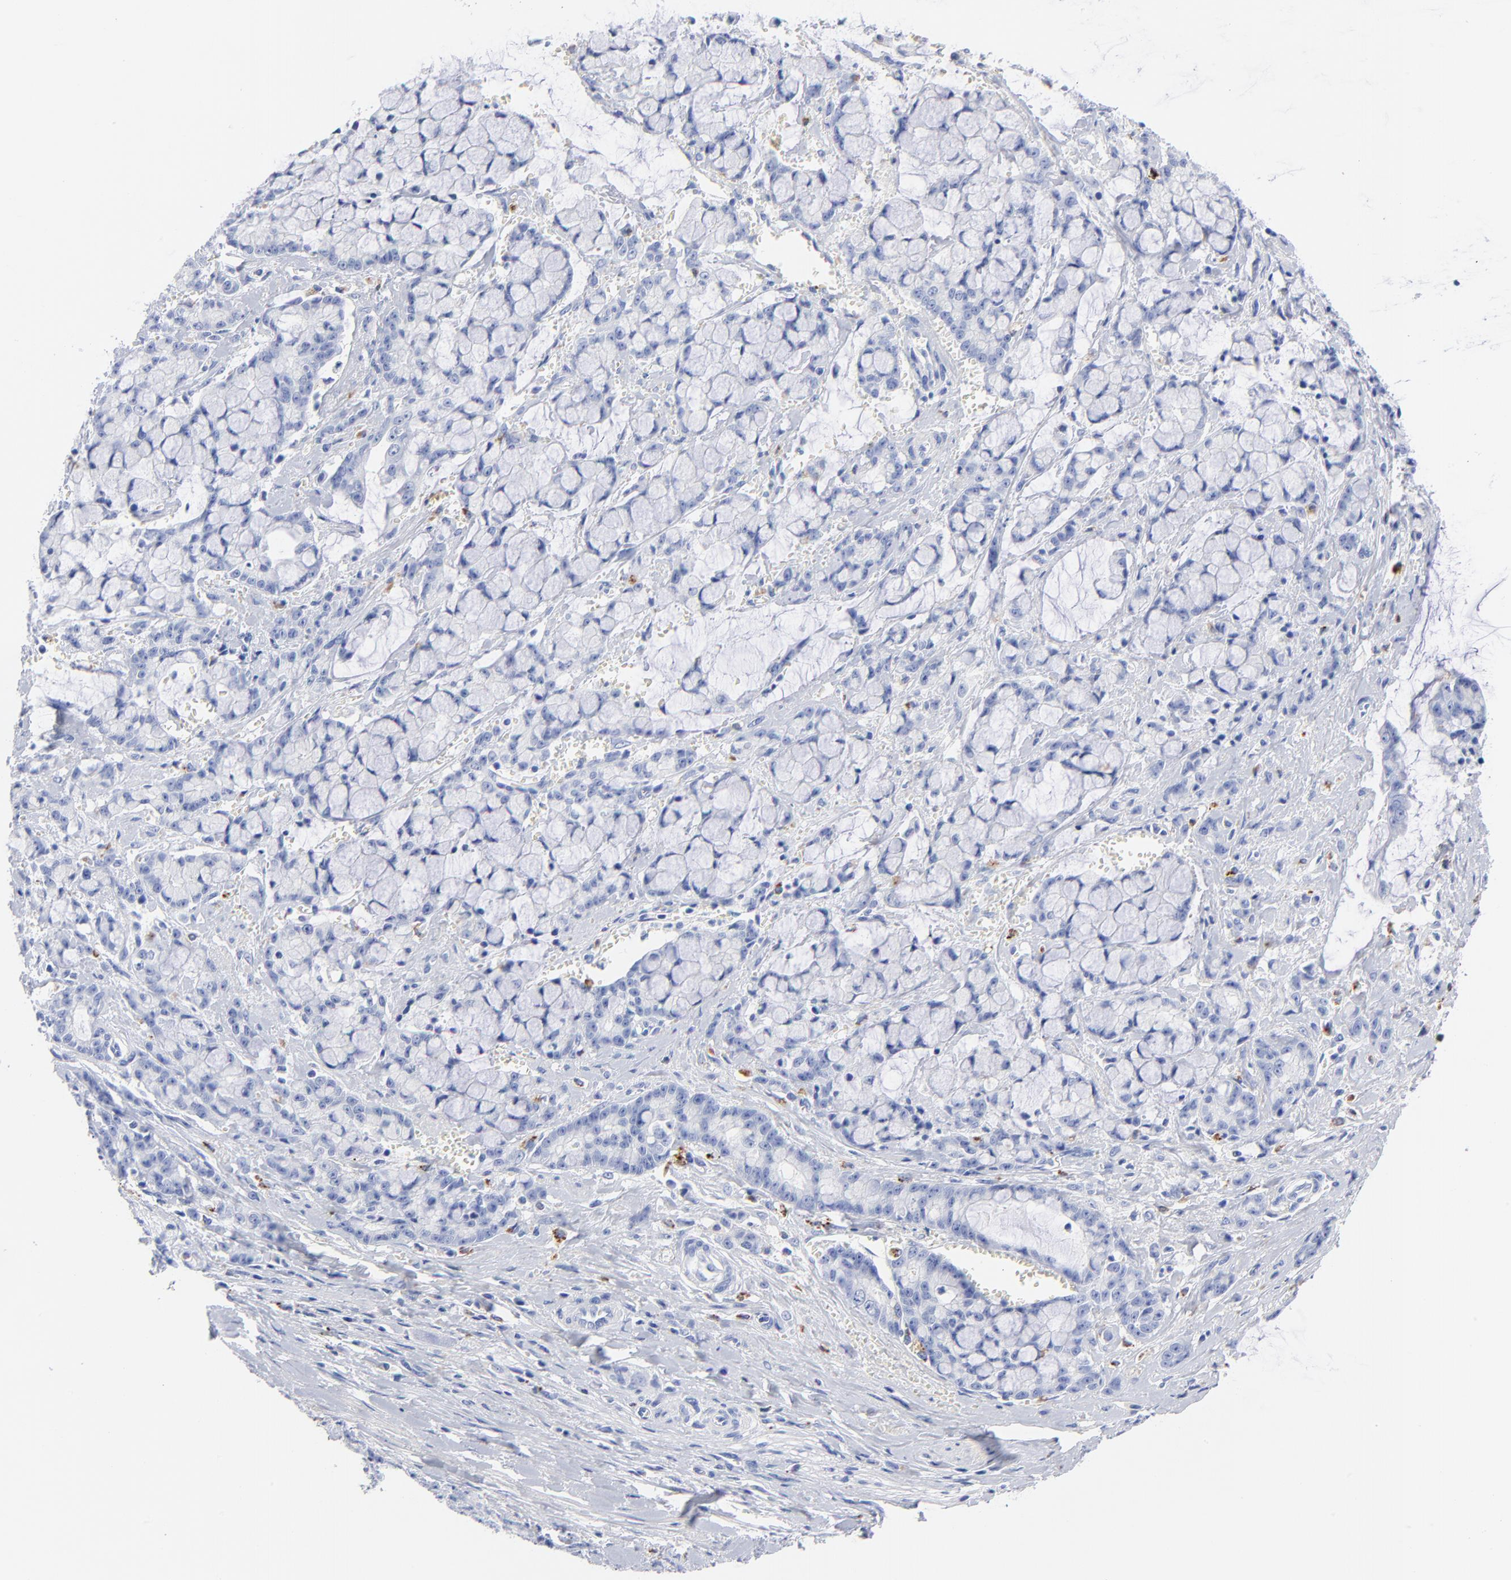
{"staining": {"intensity": "negative", "quantity": "none", "location": "none"}, "tissue": "pancreatic cancer", "cell_type": "Tumor cells", "image_type": "cancer", "snomed": [{"axis": "morphology", "description": "Adenocarcinoma, NOS"}, {"axis": "topography", "description": "Pancreas"}], "caption": "There is no significant staining in tumor cells of adenocarcinoma (pancreatic).", "gene": "CPVL", "patient": {"sex": "female", "age": 73}}